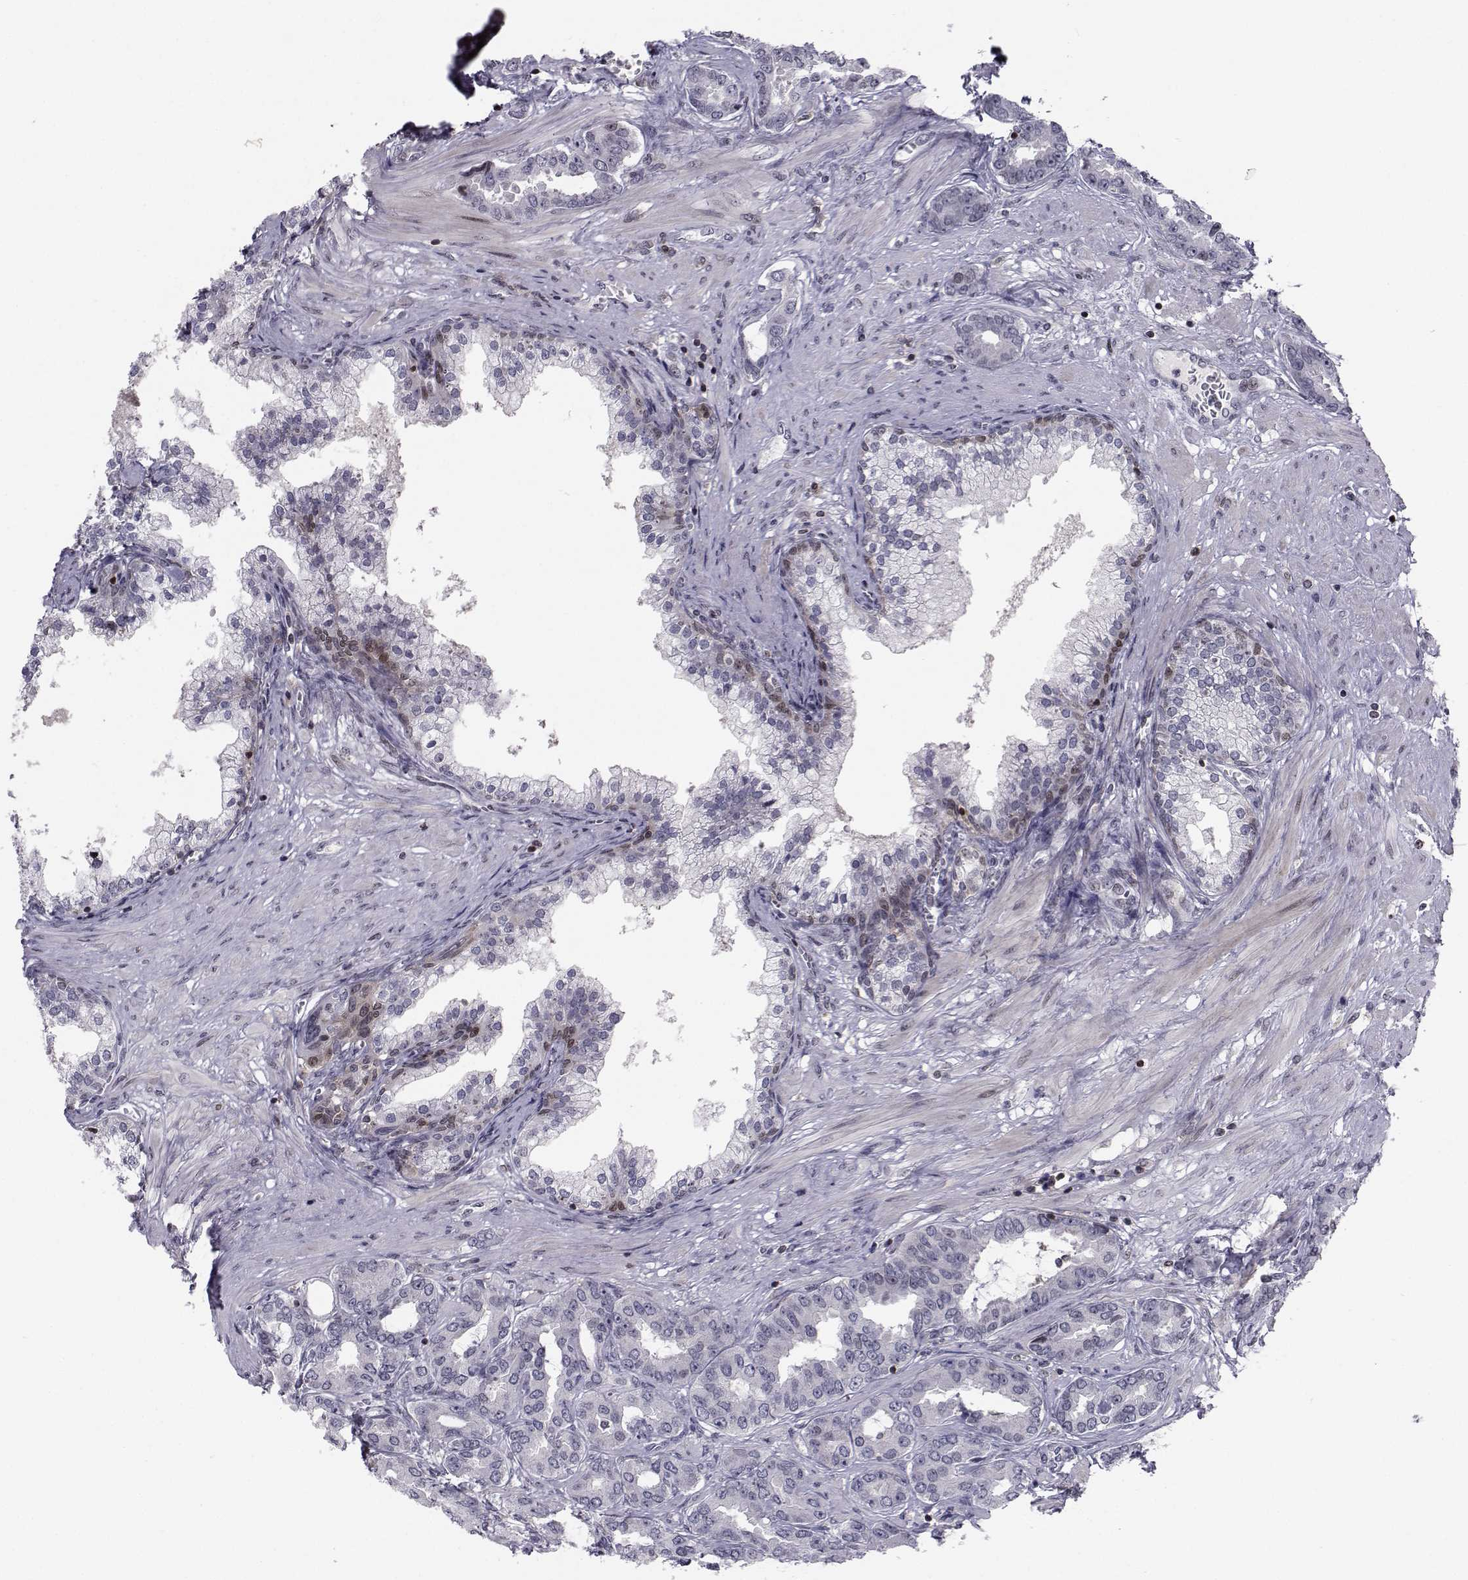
{"staining": {"intensity": "negative", "quantity": "none", "location": "none"}, "tissue": "prostate cancer", "cell_type": "Tumor cells", "image_type": "cancer", "snomed": [{"axis": "morphology", "description": "Adenocarcinoma, NOS"}, {"axis": "topography", "description": "Prostate"}], "caption": "This image is of prostate cancer (adenocarcinoma) stained with IHC to label a protein in brown with the nuclei are counter-stained blue. There is no staining in tumor cells.", "gene": "PCP4L1", "patient": {"sex": "male", "age": 67}}